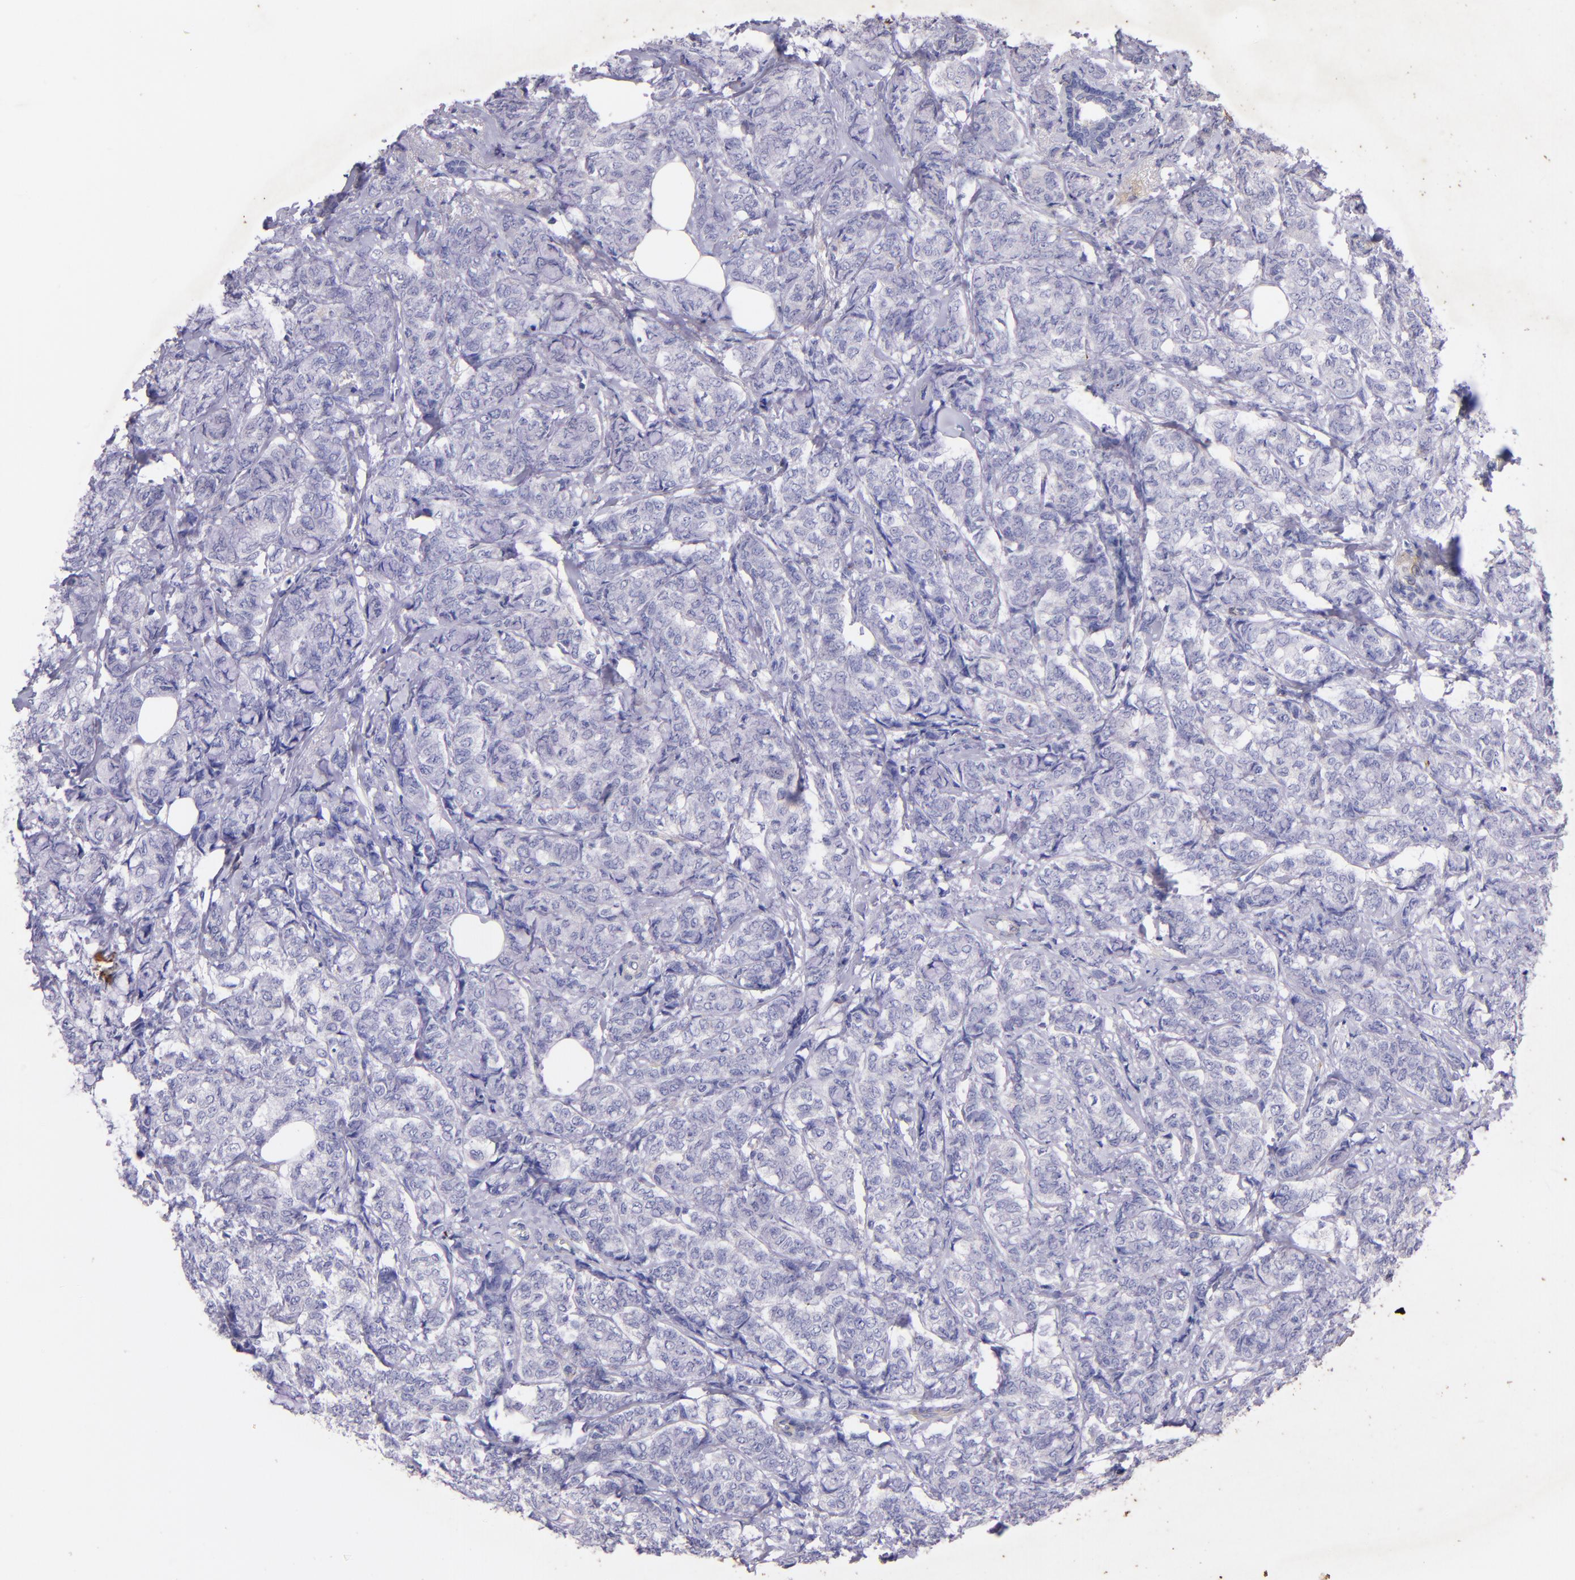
{"staining": {"intensity": "negative", "quantity": "none", "location": "none"}, "tissue": "breast cancer", "cell_type": "Tumor cells", "image_type": "cancer", "snomed": [{"axis": "morphology", "description": "Lobular carcinoma"}, {"axis": "topography", "description": "Breast"}], "caption": "Breast cancer (lobular carcinoma) was stained to show a protein in brown. There is no significant staining in tumor cells.", "gene": "RET", "patient": {"sex": "female", "age": 60}}